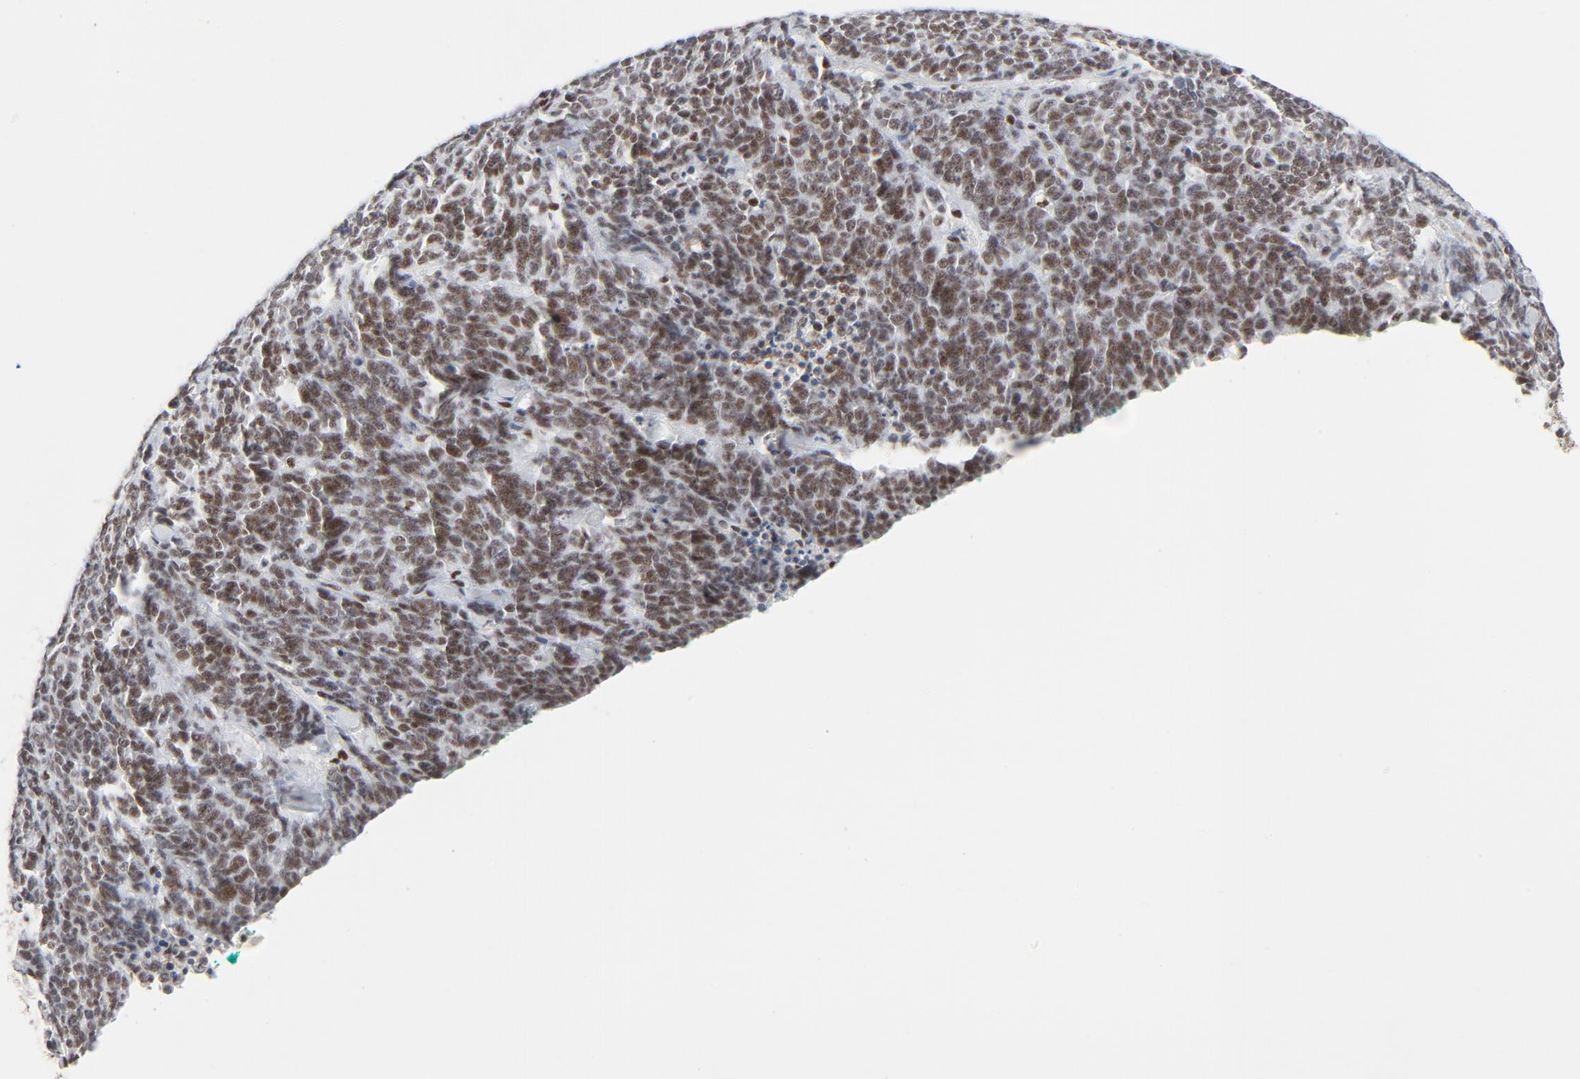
{"staining": {"intensity": "moderate", "quantity": ">75%", "location": "nuclear"}, "tissue": "lung cancer", "cell_type": "Tumor cells", "image_type": "cancer", "snomed": [{"axis": "morphology", "description": "Neoplasm, malignant, NOS"}, {"axis": "topography", "description": "Lung"}], "caption": "Brown immunohistochemical staining in human lung cancer (neoplasm (malignant)) reveals moderate nuclear expression in approximately >75% of tumor cells.", "gene": "GTF2H1", "patient": {"sex": "female", "age": 58}}